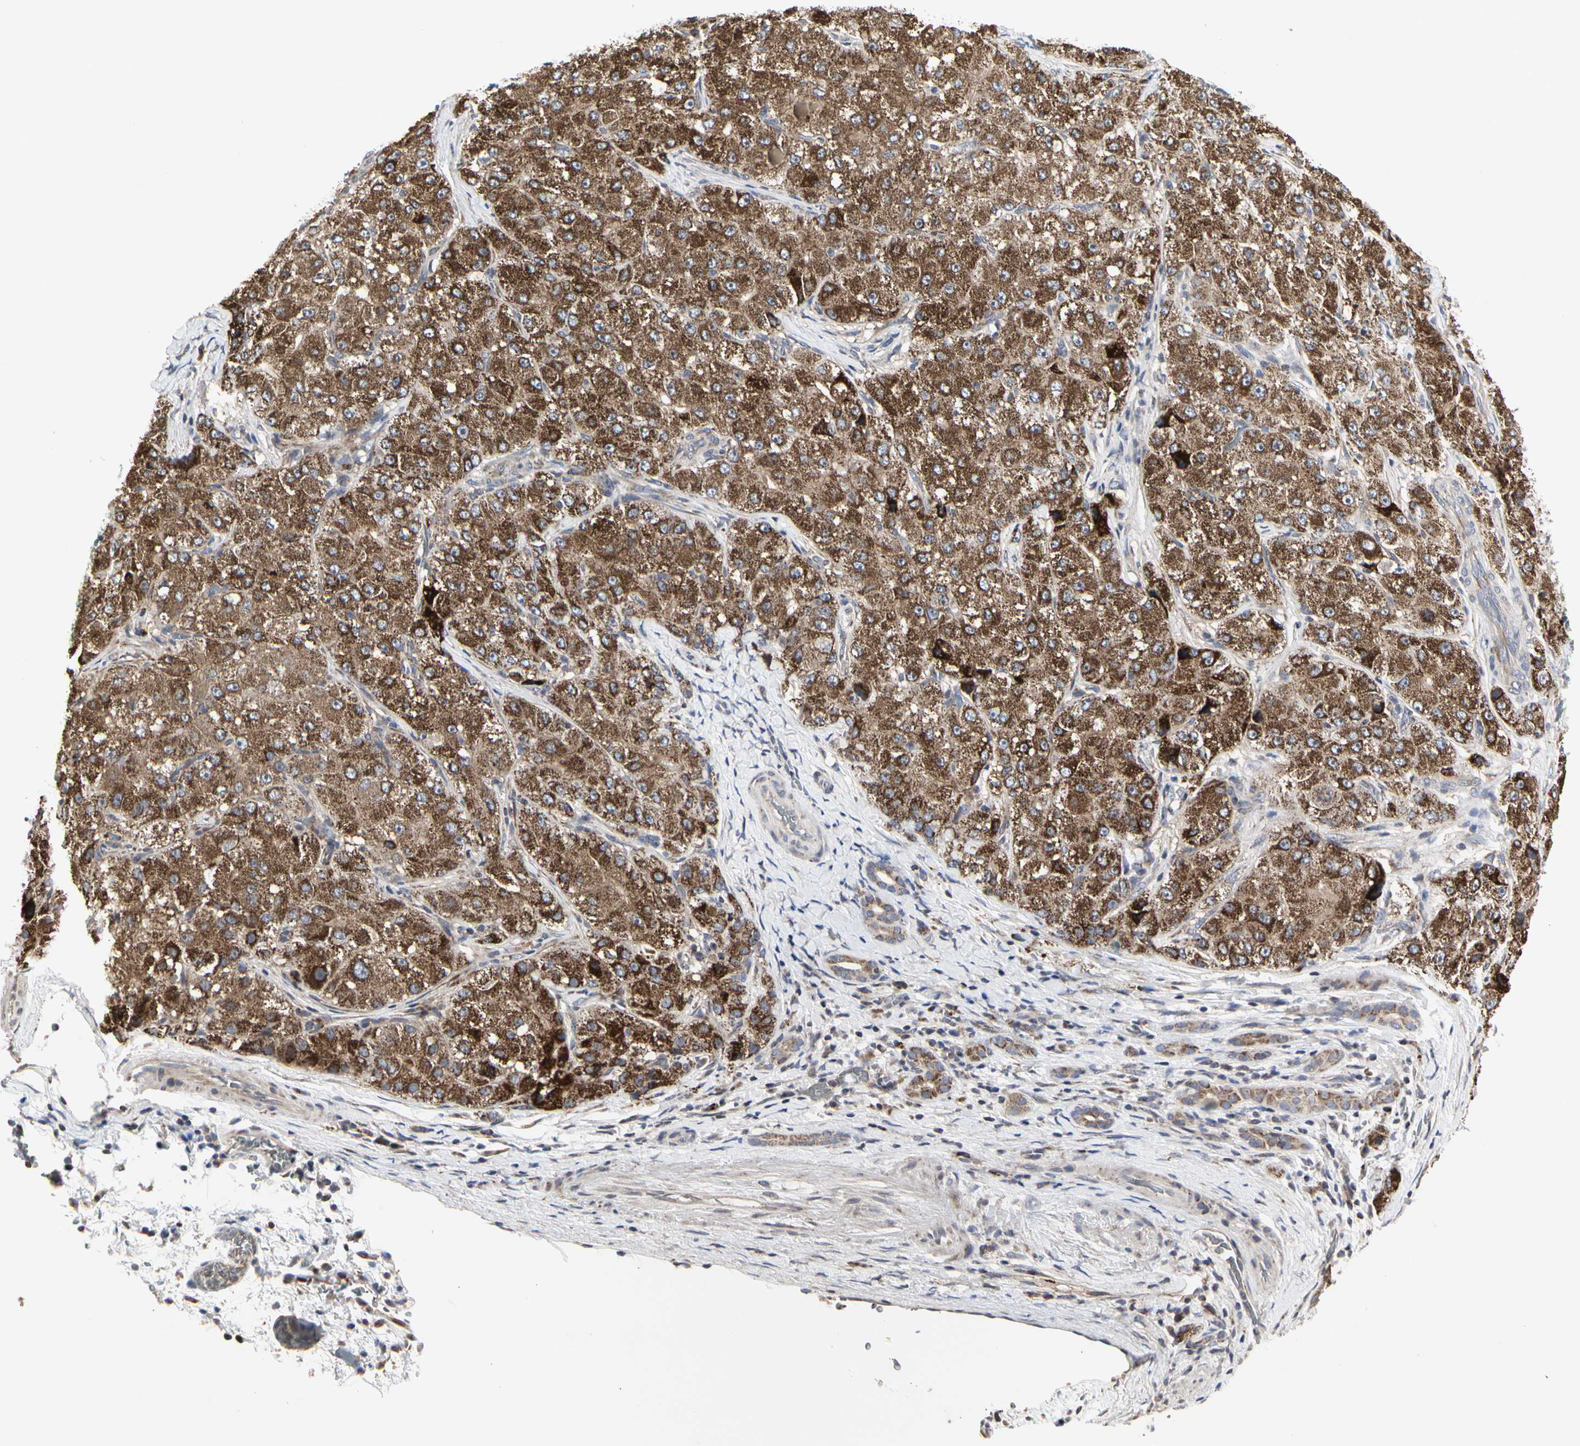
{"staining": {"intensity": "strong", "quantity": ">75%", "location": "cytoplasmic/membranous"}, "tissue": "liver cancer", "cell_type": "Tumor cells", "image_type": "cancer", "snomed": [{"axis": "morphology", "description": "Carcinoma, Hepatocellular, NOS"}, {"axis": "topography", "description": "Liver"}], "caption": "This is a micrograph of IHC staining of liver cancer (hepatocellular carcinoma), which shows strong positivity in the cytoplasmic/membranous of tumor cells.", "gene": "TSKU", "patient": {"sex": "male", "age": 80}}